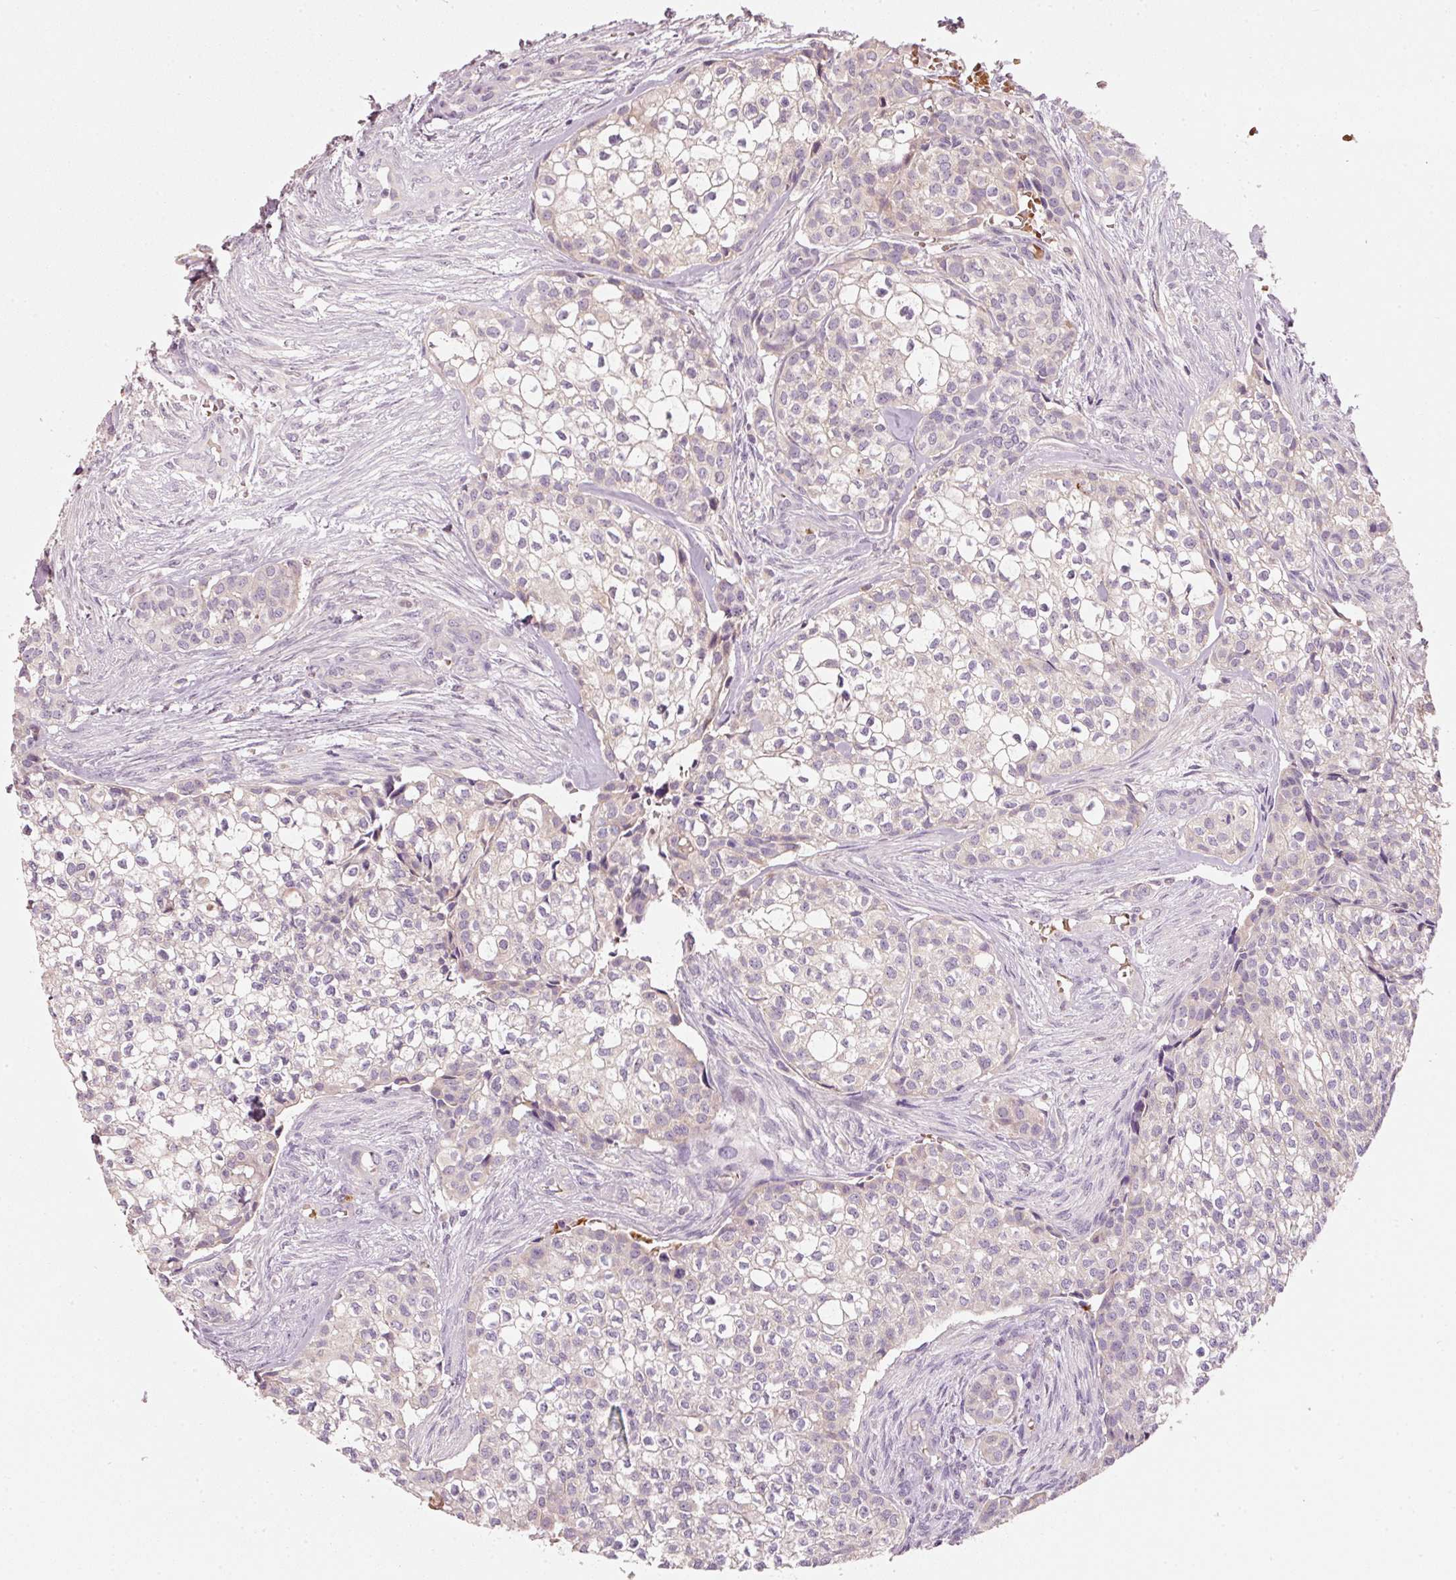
{"staining": {"intensity": "negative", "quantity": "none", "location": "none"}, "tissue": "head and neck cancer", "cell_type": "Tumor cells", "image_type": "cancer", "snomed": [{"axis": "morphology", "description": "Adenocarcinoma, NOS"}, {"axis": "topography", "description": "Head-Neck"}], "caption": "Immunohistochemical staining of head and neck cancer (adenocarcinoma) reveals no significant staining in tumor cells. The staining is performed using DAB brown chromogen with nuclei counter-stained in using hematoxylin.", "gene": "KLHL21", "patient": {"sex": "male", "age": 81}}